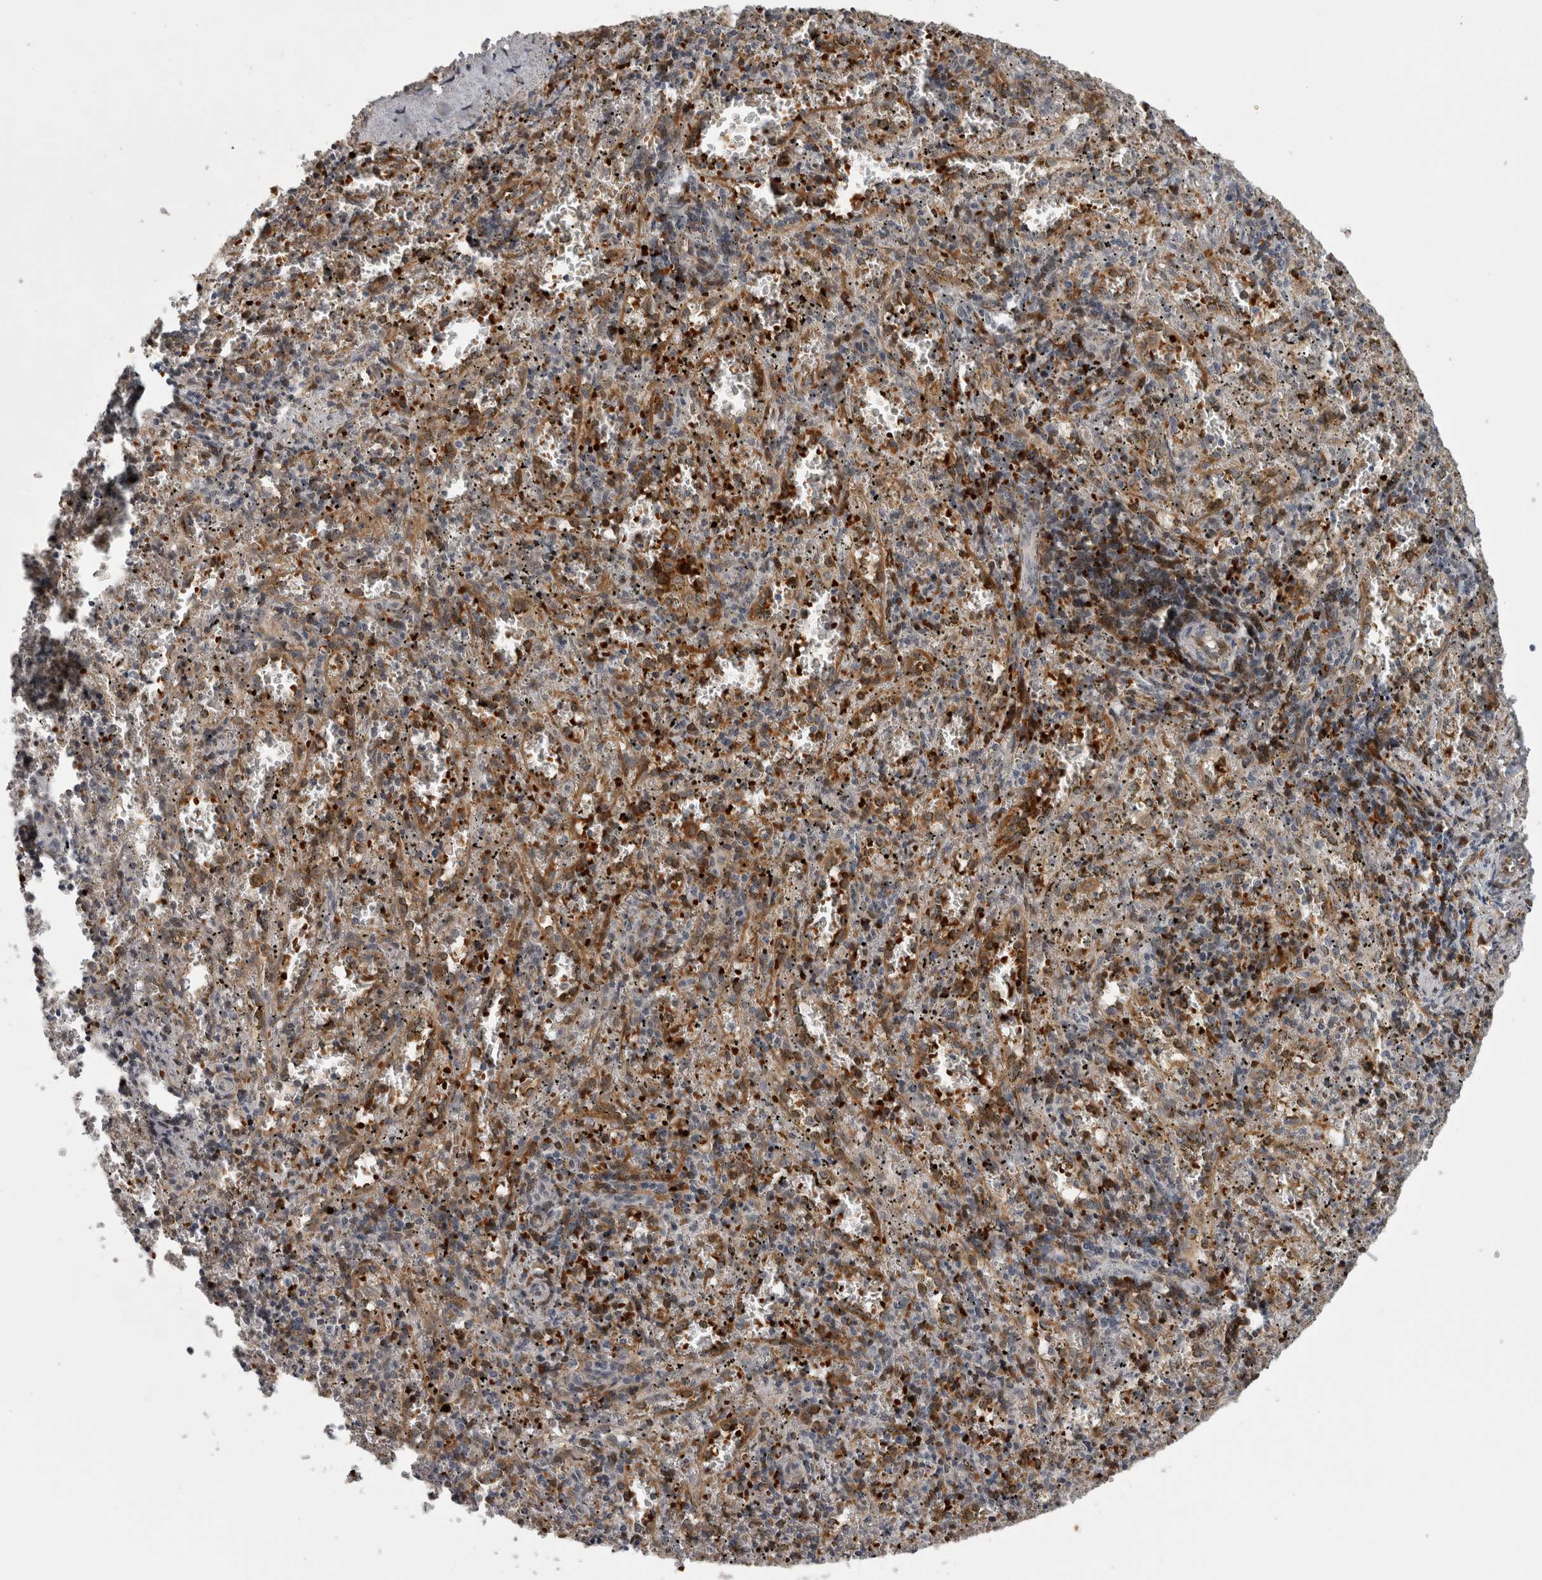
{"staining": {"intensity": "moderate", "quantity": "25%-75%", "location": "cytoplasmic/membranous"}, "tissue": "spleen", "cell_type": "Cells in red pulp", "image_type": "normal", "snomed": [{"axis": "morphology", "description": "Normal tissue, NOS"}, {"axis": "topography", "description": "Spleen"}], "caption": "The photomicrograph demonstrates immunohistochemical staining of normal spleen. There is moderate cytoplasmic/membranous expression is present in about 25%-75% of cells in red pulp.", "gene": "PEBP4", "patient": {"sex": "male", "age": 11}}